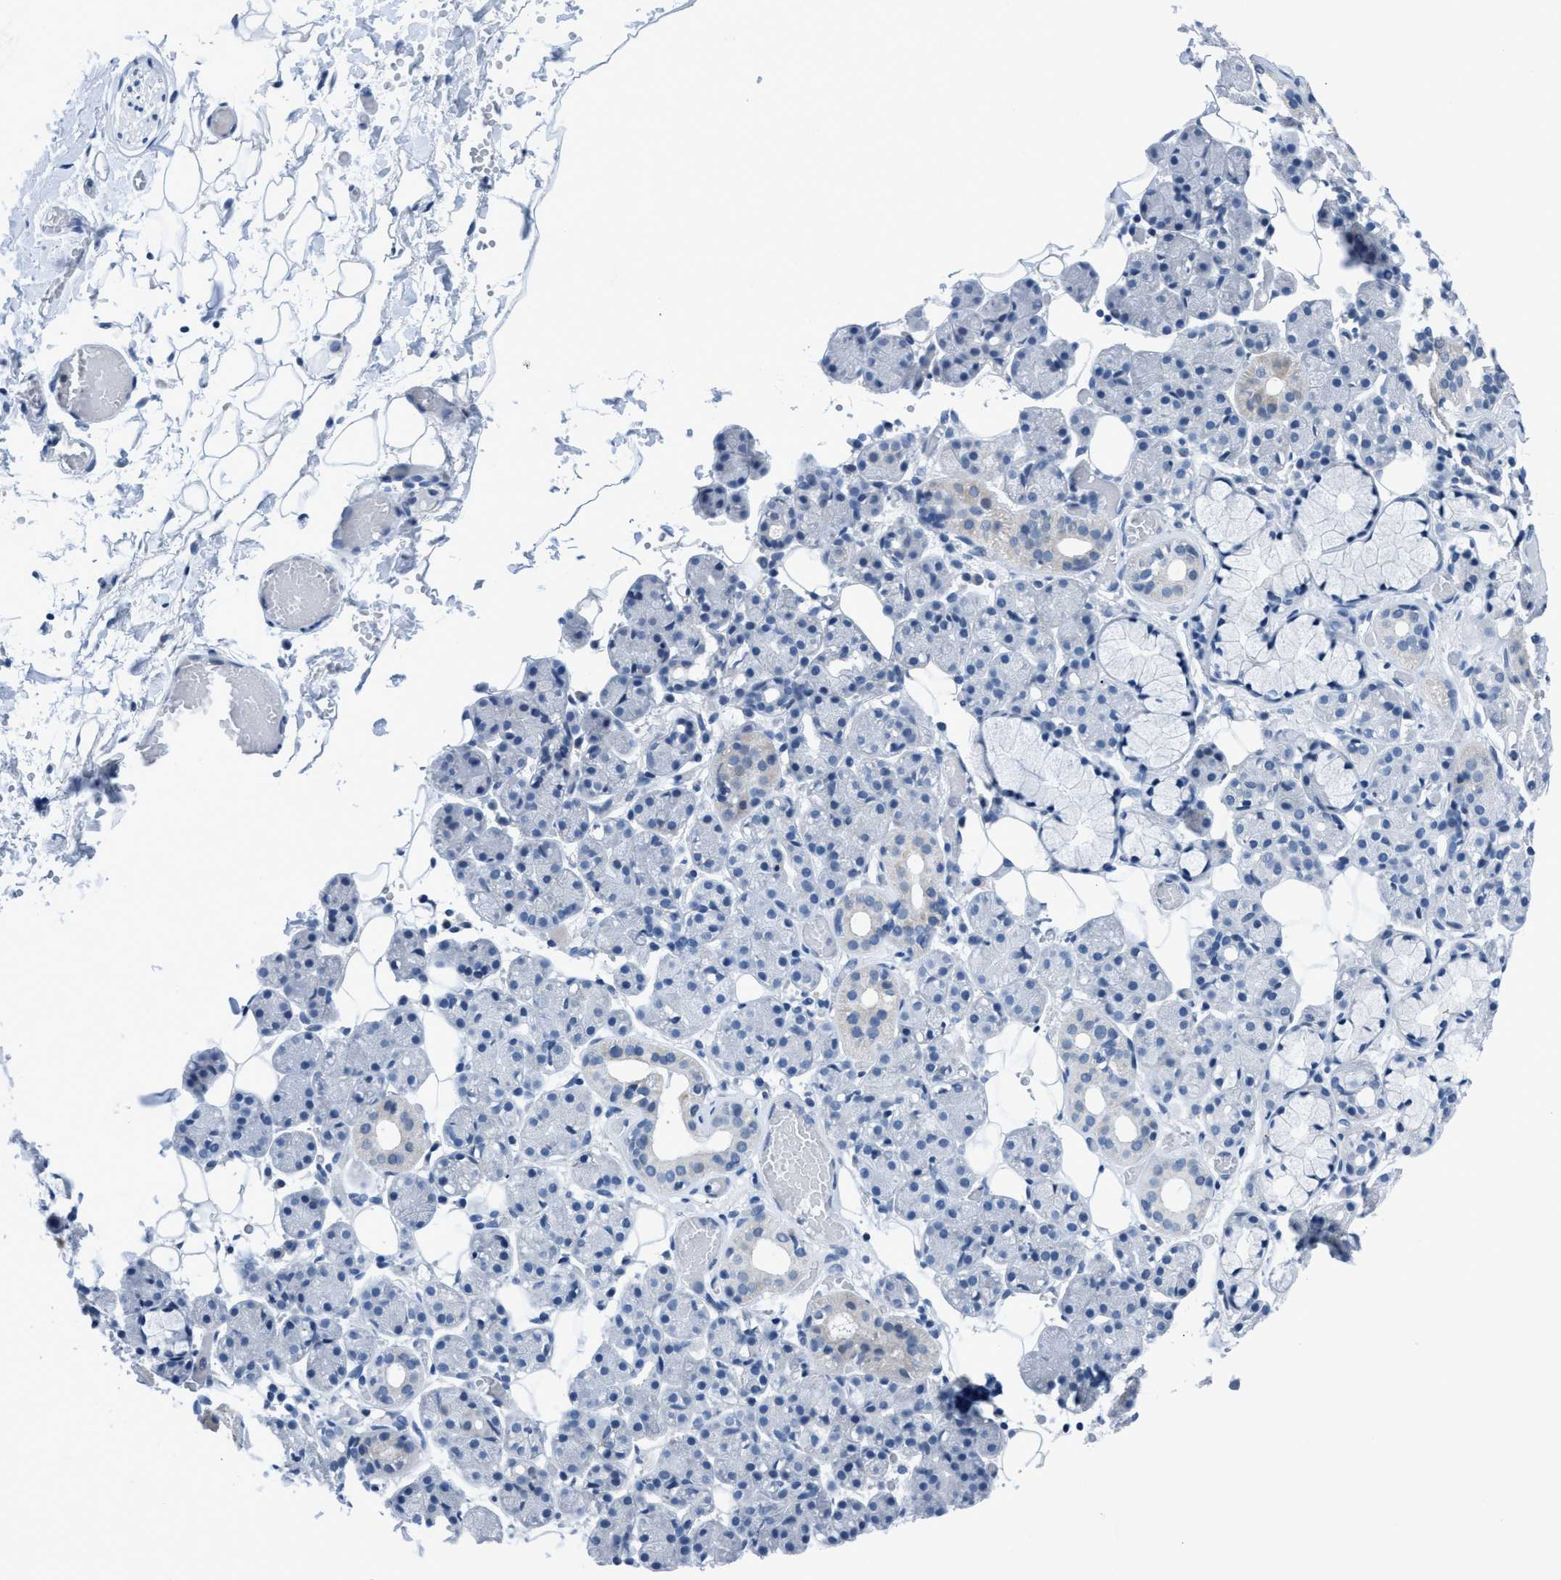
{"staining": {"intensity": "negative", "quantity": "none", "location": "none"}, "tissue": "salivary gland", "cell_type": "Glandular cells", "image_type": "normal", "snomed": [{"axis": "morphology", "description": "Normal tissue, NOS"}, {"axis": "topography", "description": "Salivary gland"}], "caption": "Immunohistochemistry (IHC) micrograph of unremarkable salivary gland: salivary gland stained with DAB reveals no significant protein expression in glandular cells.", "gene": "DNAI1", "patient": {"sex": "male", "age": 63}}